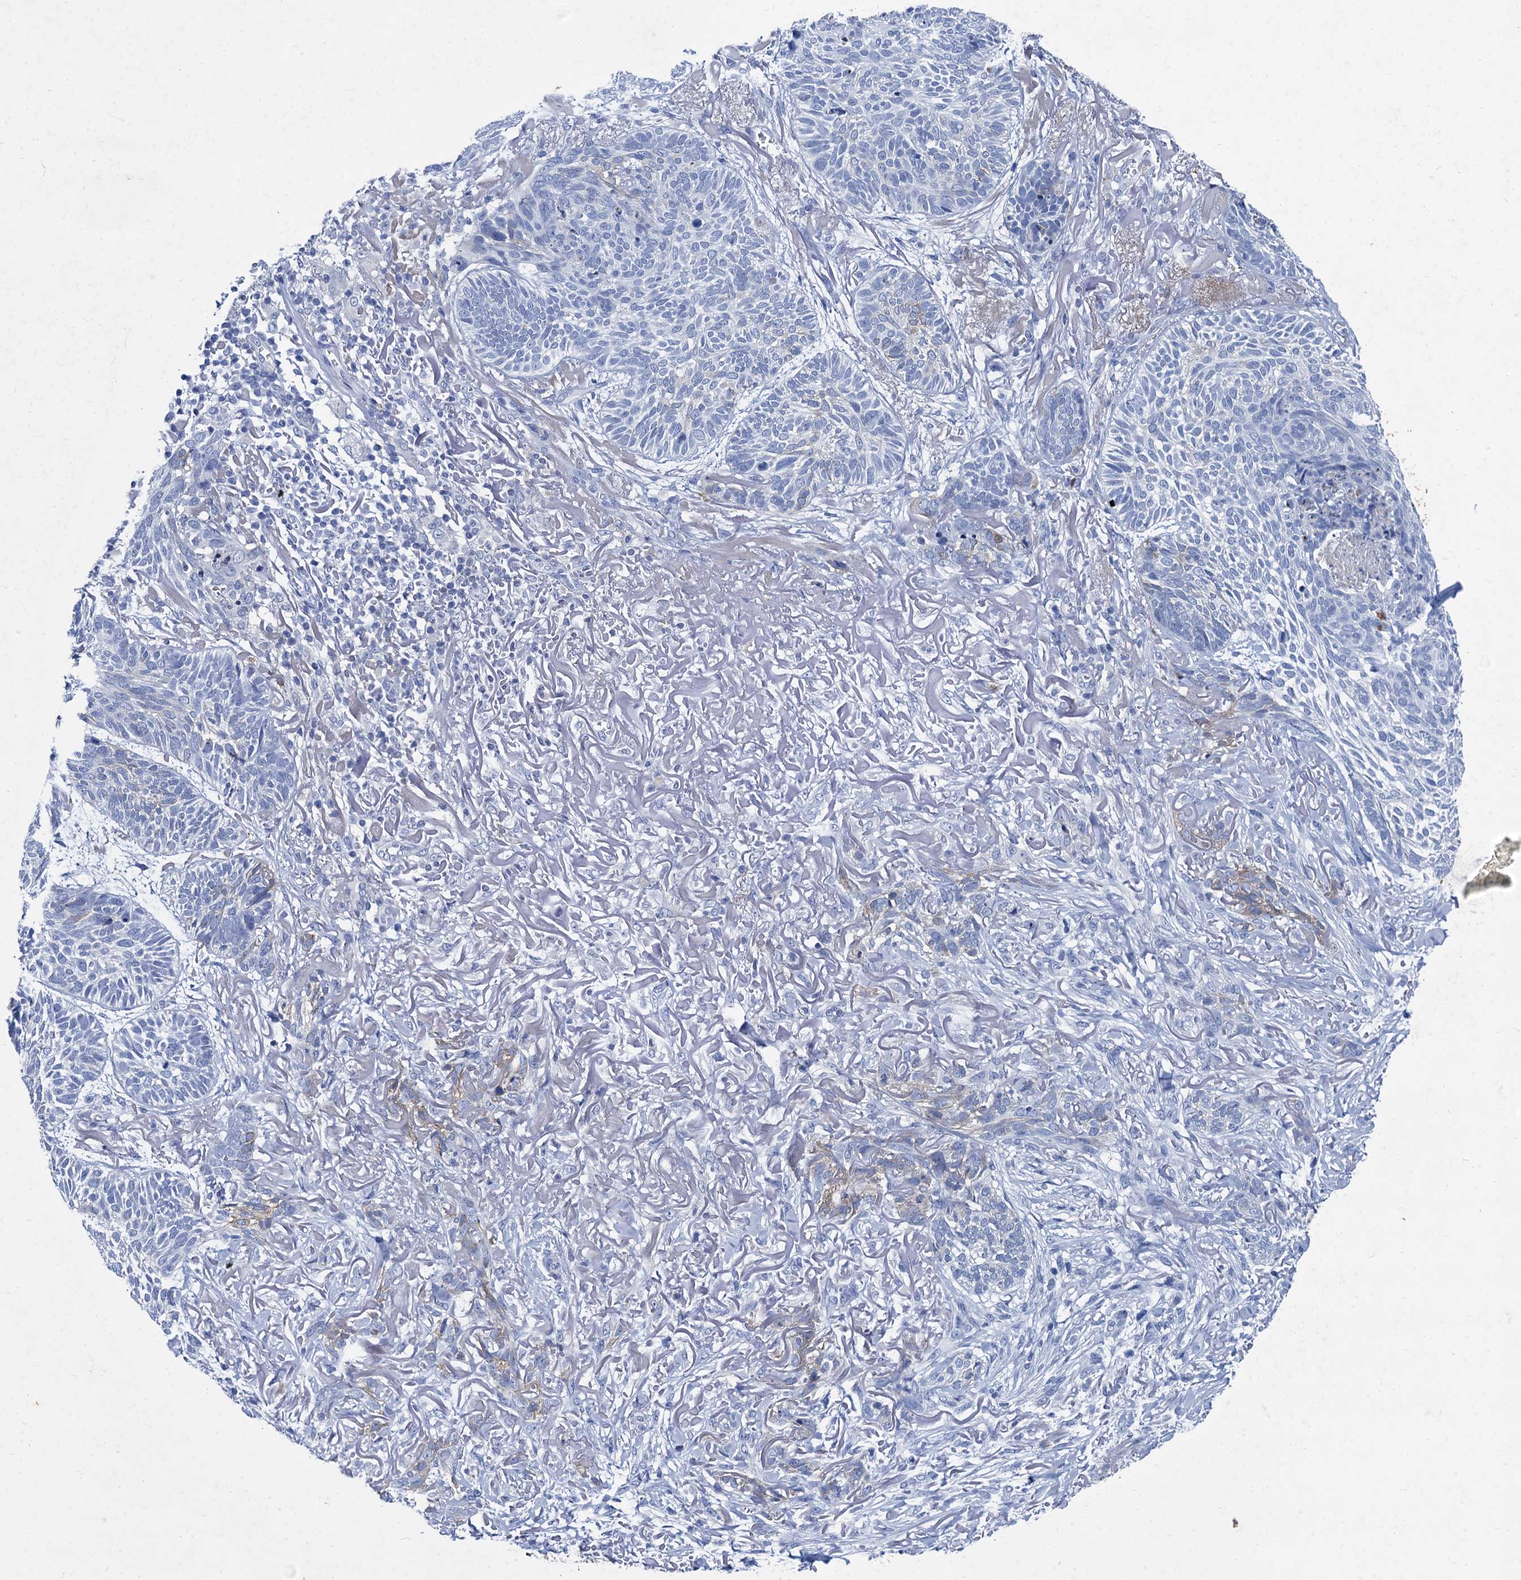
{"staining": {"intensity": "negative", "quantity": "none", "location": "none"}, "tissue": "skin cancer", "cell_type": "Tumor cells", "image_type": "cancer", "snomed": [{"axis": "morphology", "description": "Normal tissue, NOS"}, {"axis": "morphology", "description": "Basal cell carcinoma"}, {"axis": "topography", "description": "Skin"}], "caption": "Tumor cells are negative for brown protein staining in skin basal cell carcinoma.", "gene": "TMEM72", "patient": {"sex": "male", "age": 66}}